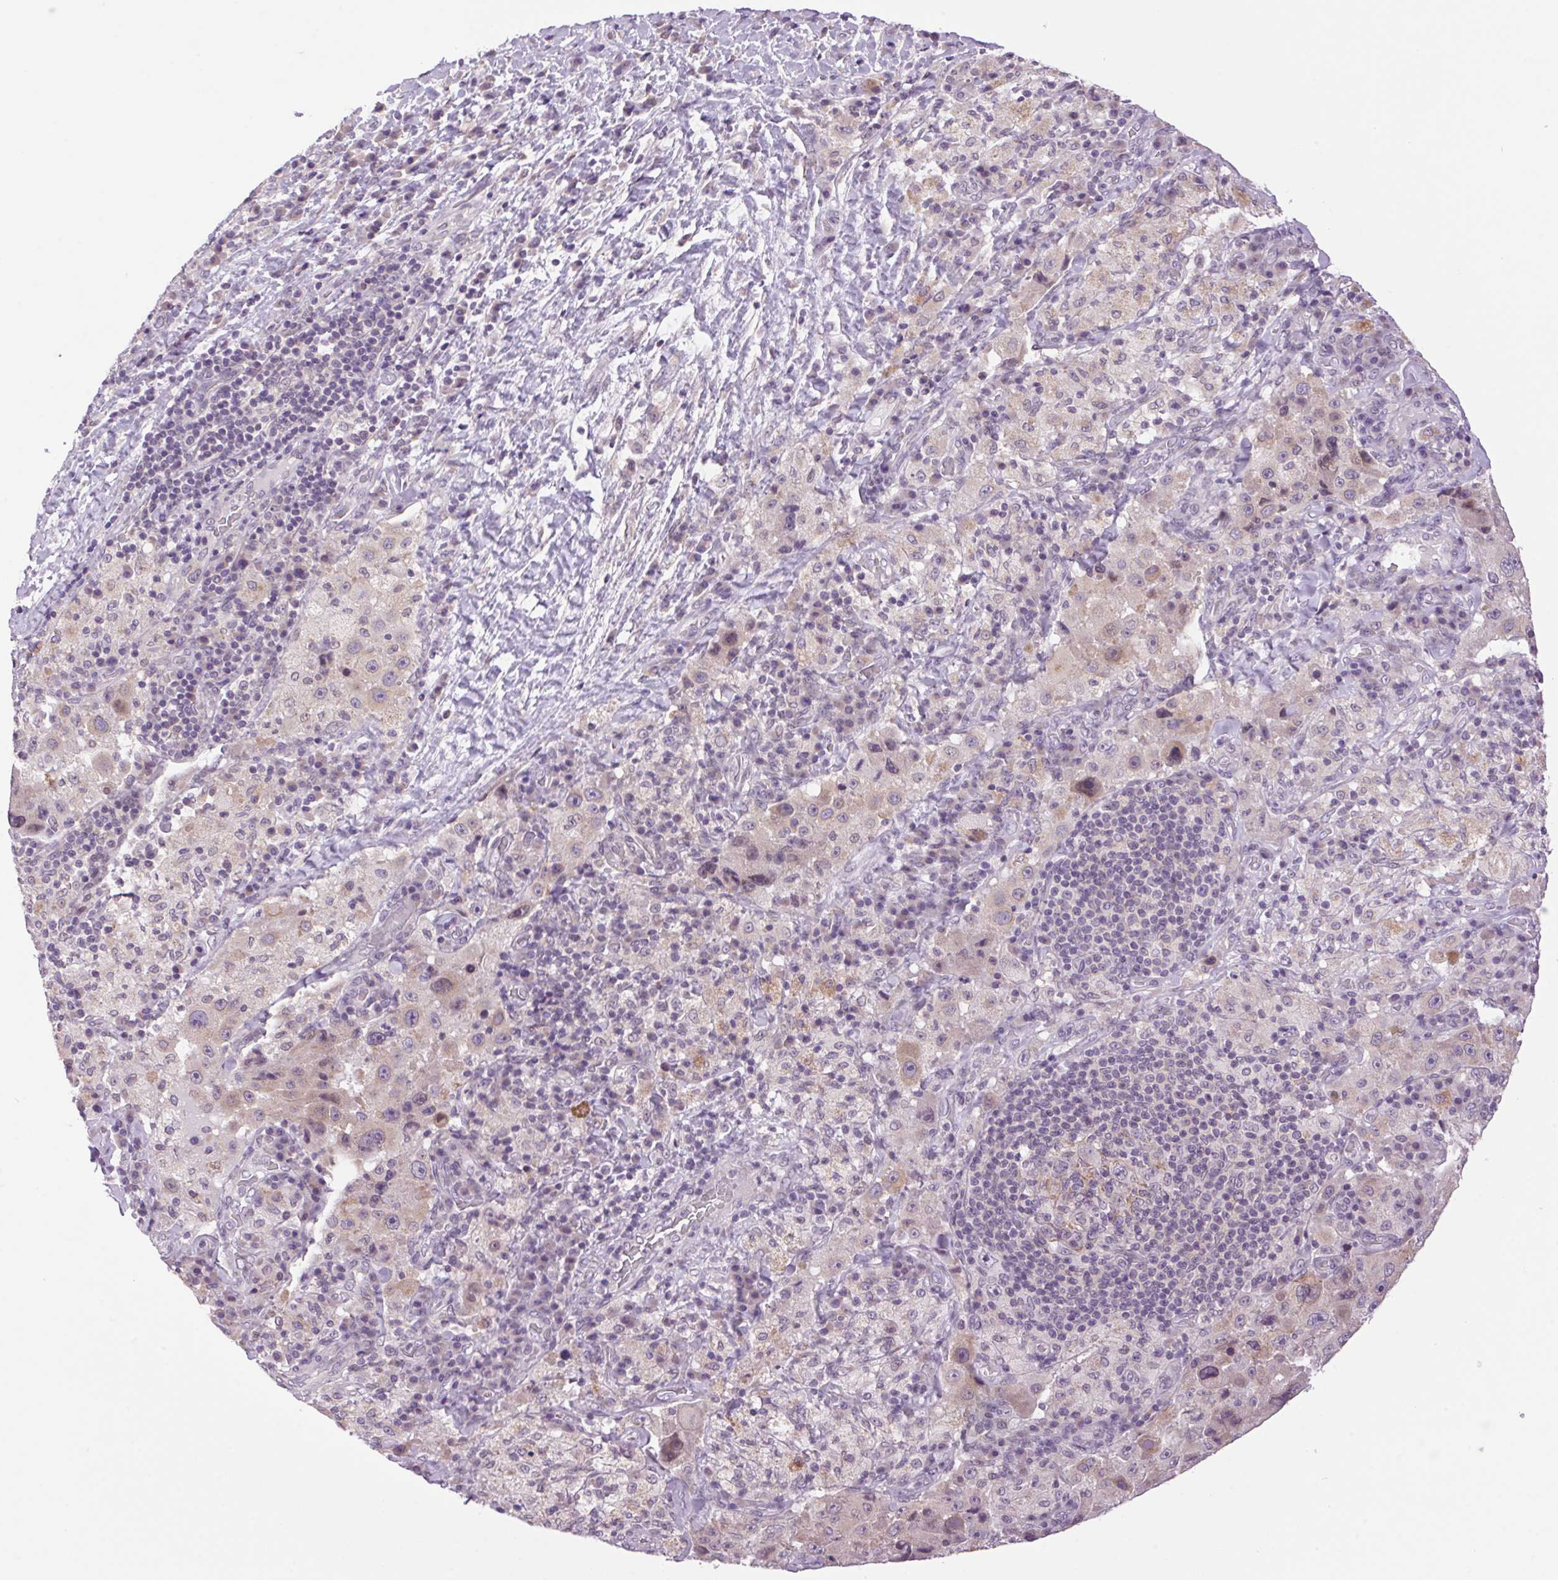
{"staining": {"intensity": "negative", "quantity": "none", "location": "none"}, "tissue": "melanoma", "cell_type": "Tumor cells", "image_type": "cancer", "snomed": [{"axis": "morphology", "description": "Malignant melanoma, Metastatic site"}, {"axis": "topography", "description": "Lymph node"}], "caption": "The image reveals no staining of tumor cells in malignant melanoma (metastatic site).", "gene": "SMIM13", "patient": {"sex": "male", "age": 62}}